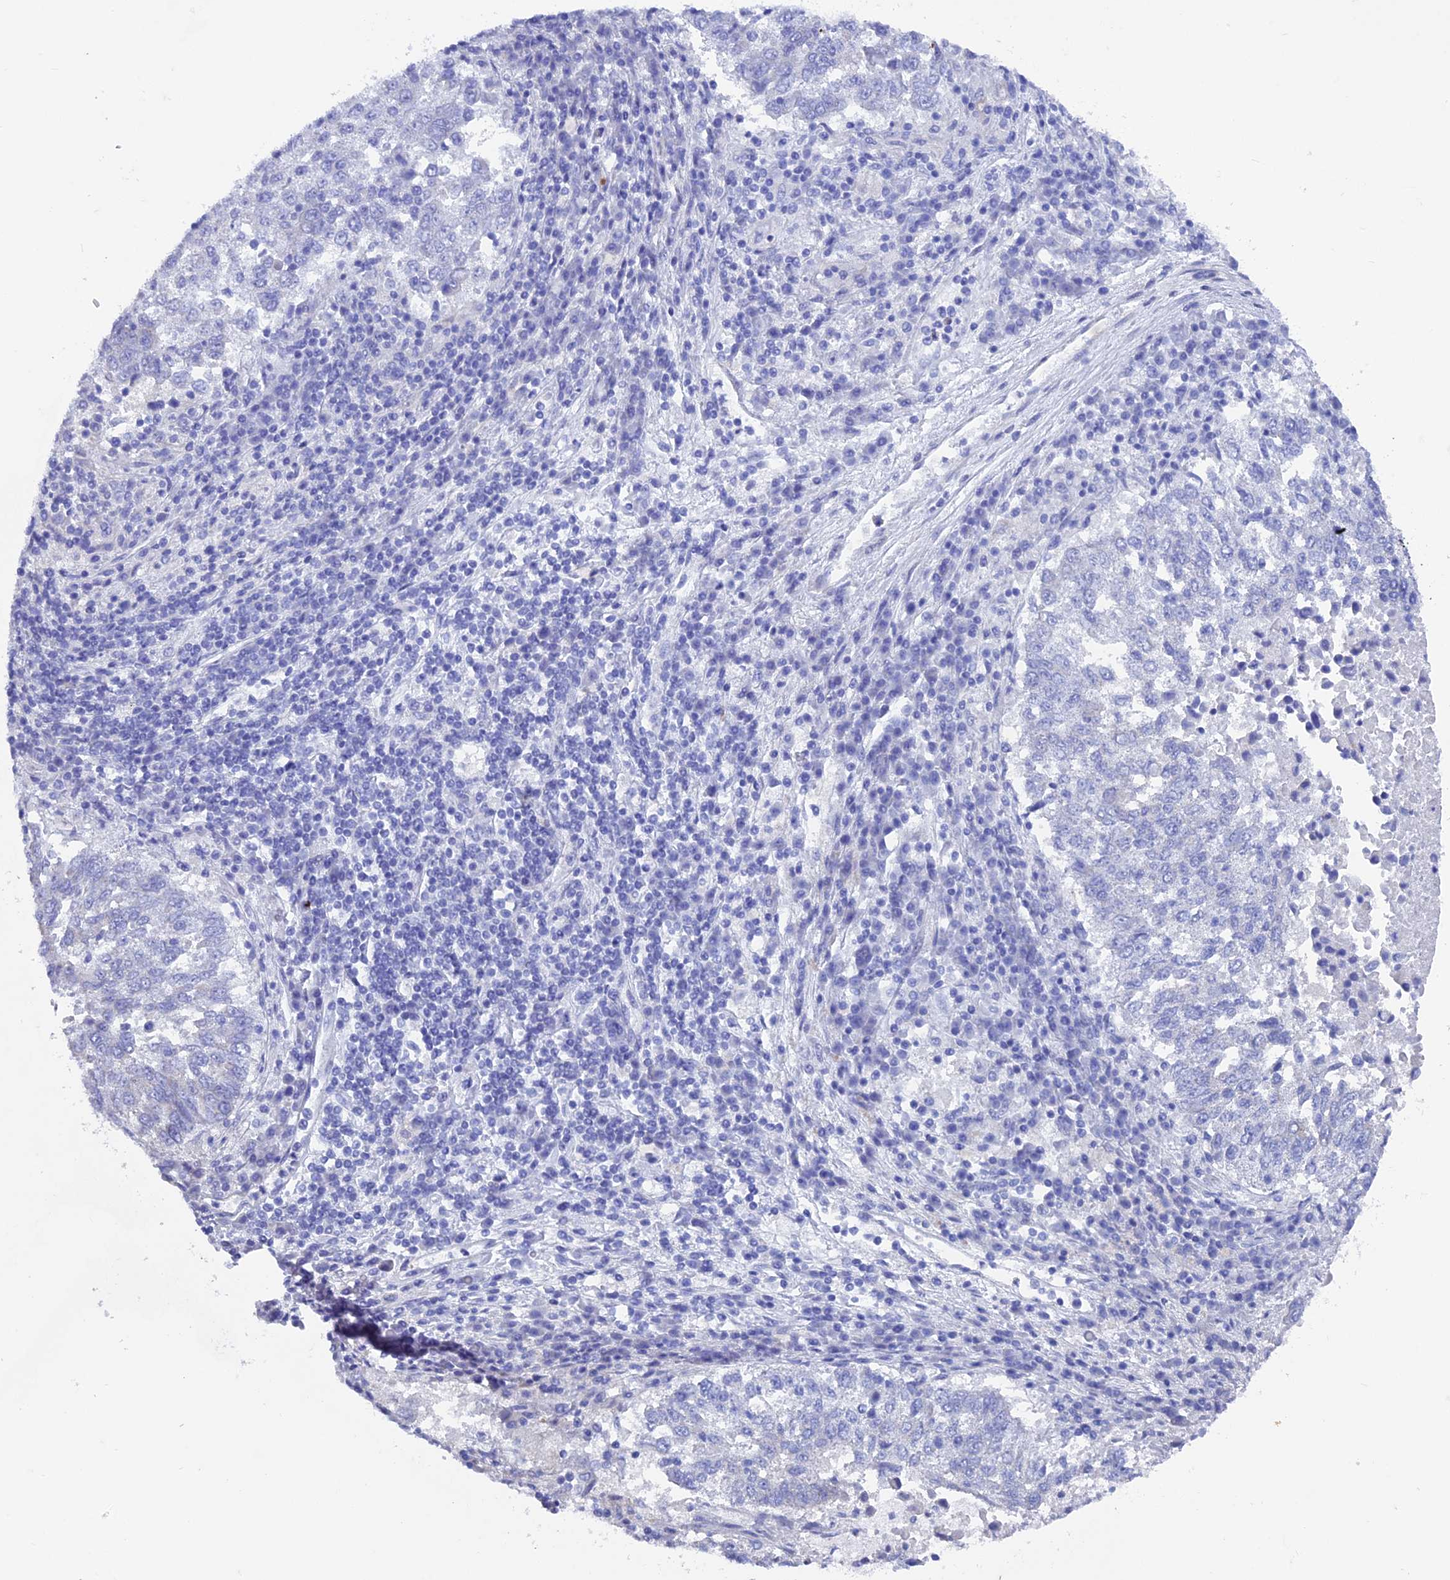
{"staining": {"intensity": "negative", "quantity": "none", "location": "none"}, "tissue": "lung cancer", "cell_type": "Tumor cells", "image_type": "cancer", "snomed": [{"axis": "morphology", "description": "Squamous cell carcinoma, NOS"}, {"axis": "topography", "description": "Lung"}], "caption": "Tumor cells are negative for brown protein staining in lung cancer.", "gene": "AK4", "patient": {"sex": "male", "age": 73}}